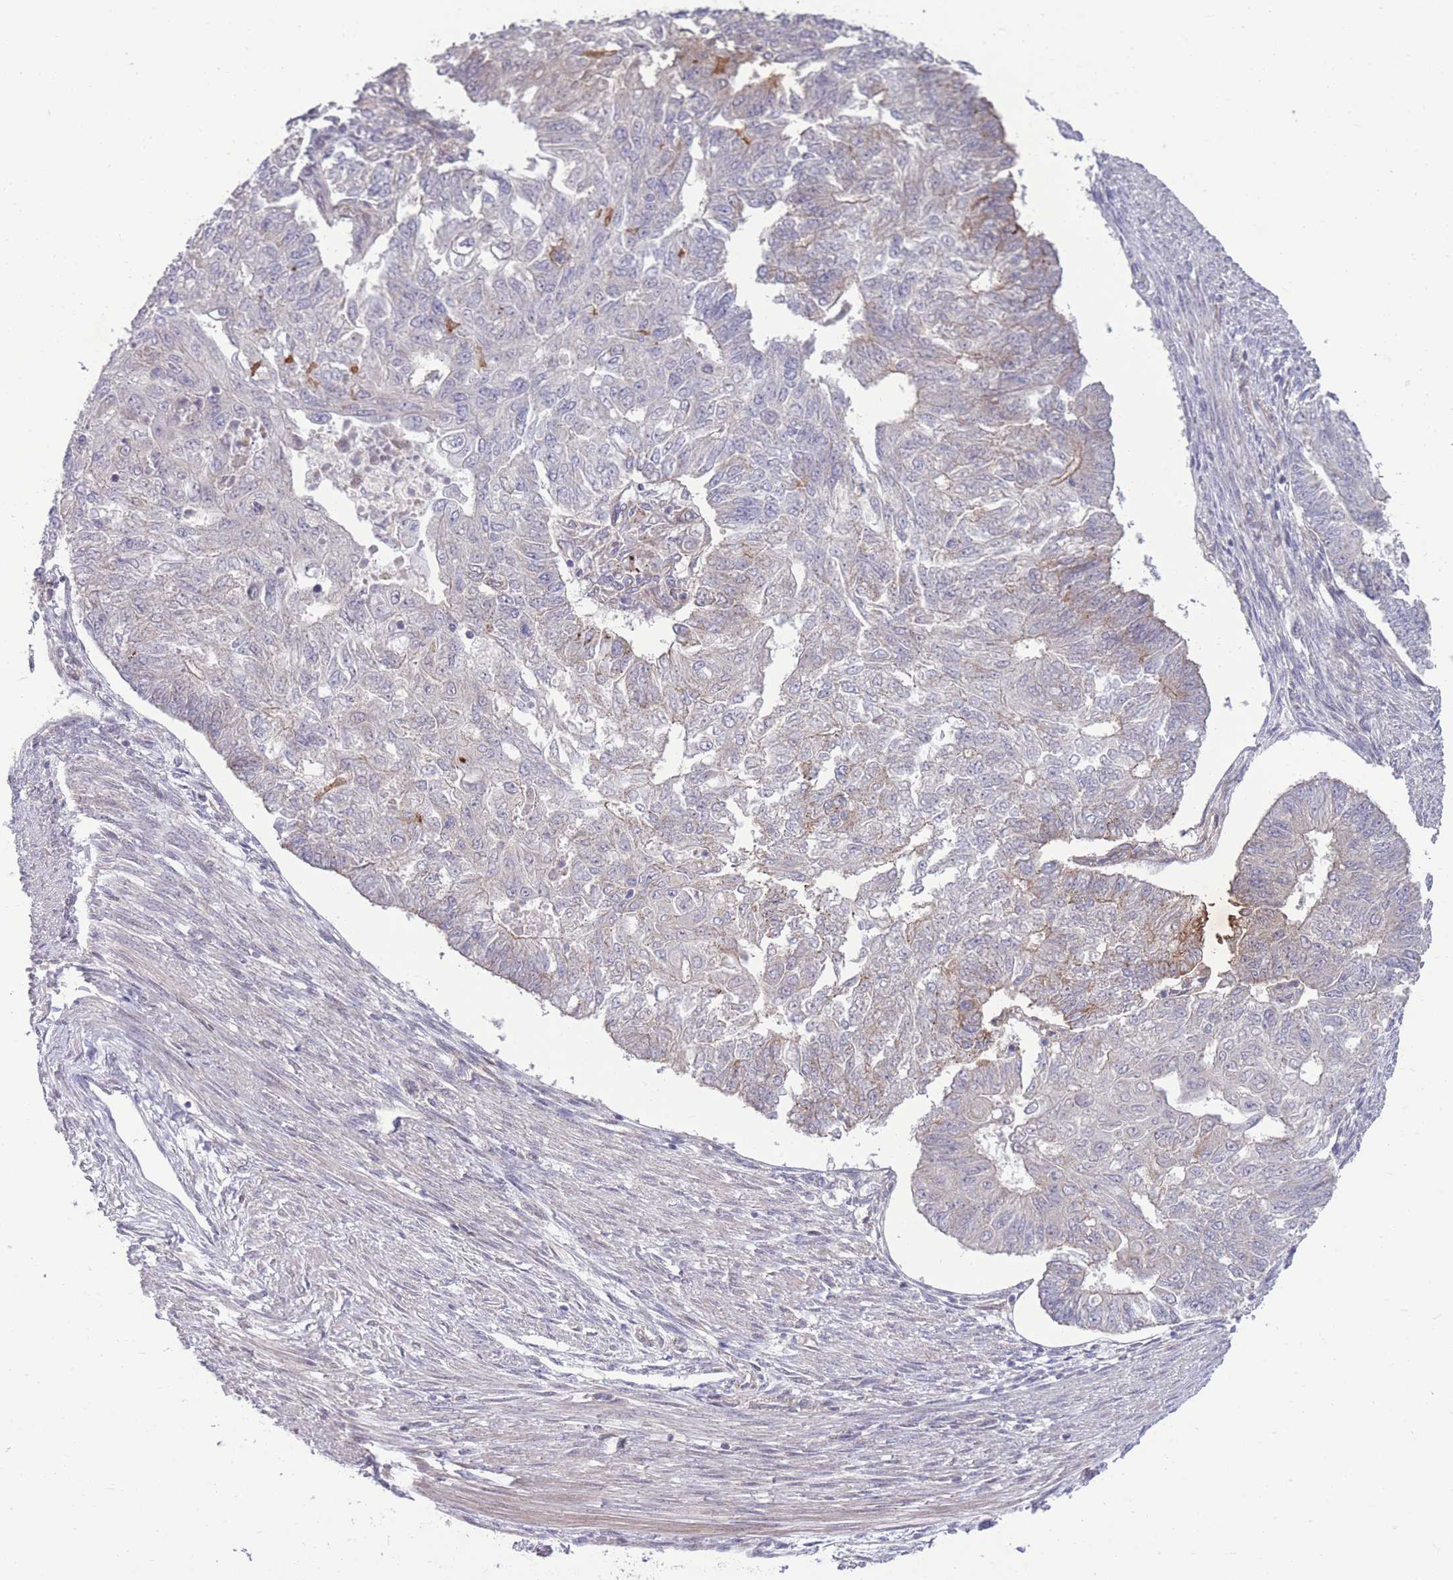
{"staining": {"intensity": "weak", "quantity": "<25%", "location": "cytoplasmic/membranous"}, "tissue": "endometrial cancer", "cell_type": "Tumor cells", "image_type": "cancer", "snomed": [{"axis": "morphology", "description": "Adenocarcinoma, NOS"}, {"axis": "topography", "description": "Endometrium"}], "caption": "High magnification brightfield microscopy of adenocarcinoma (endometrial) stained with DAB (brown) and counterstained with hematoxylin (blue): tumor cells show no significant expression. Brightfield microscopy of immunohistochemistry (IHC) stained with DAB (3,3'-diaminobenzidine) (brown) and hematoxylin (blue), captured at high magnification.", "gene": "RIC8A", "patient": {"sex": "female", "age": 32}}